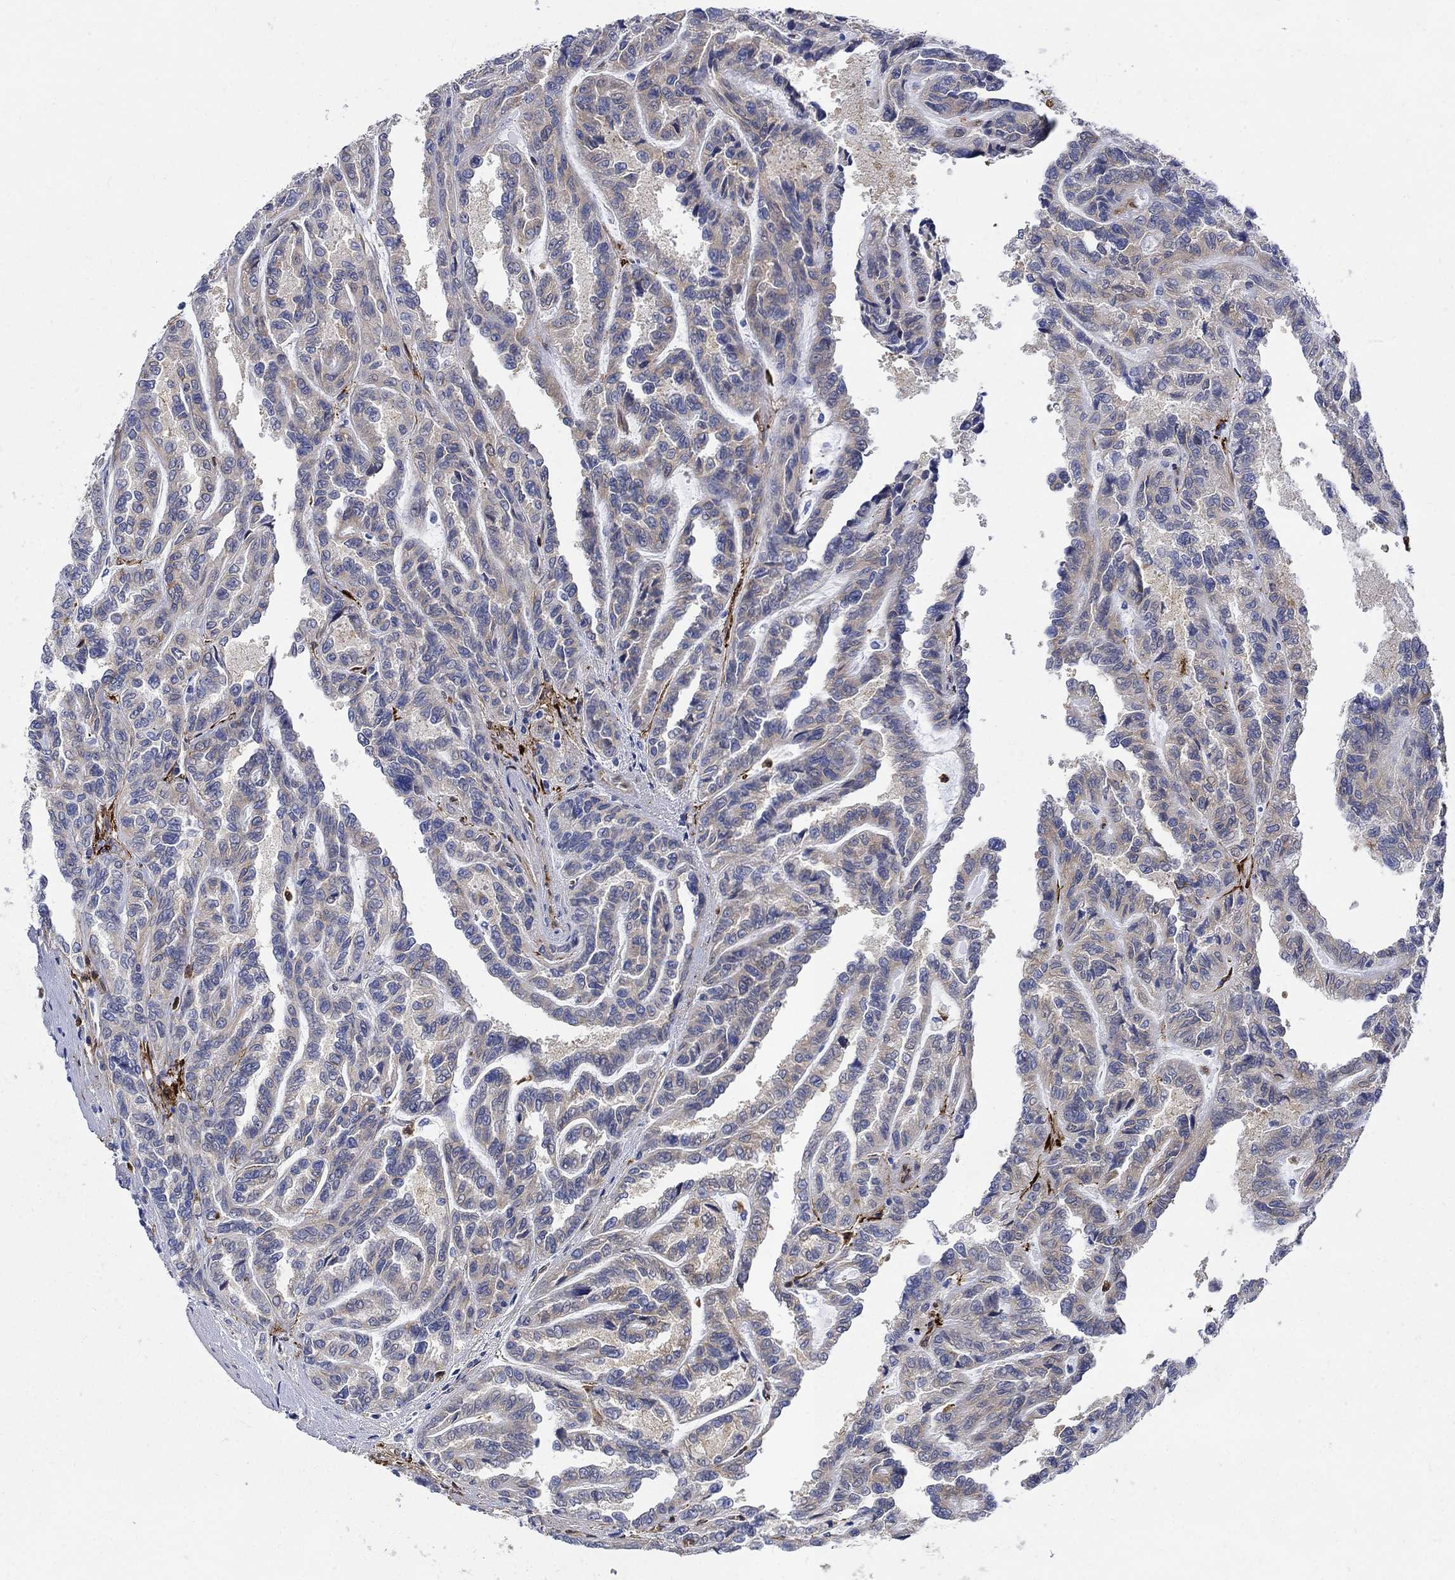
{"staining": {"intensity": "weak", "quantity": ">75%", "location": "cytoplasmic/membranous"}, "tissue": "renal cancer", "cell_type": "Tumor cells", "image_type": "cancer", "snomed": [{"axis": "morphology", "description": "Adenocarcinoma, NOS"}, {"axis": "topography", "description": "Kidney"}], "caption": "Tumor cells demonstrate low levels of weak cytoplasmic/membranous expression in about >75% of cells in renal cancer (adenocarcinoma).", "gene": "TGM2", "patient": {"sex": "male", "age": 79}}